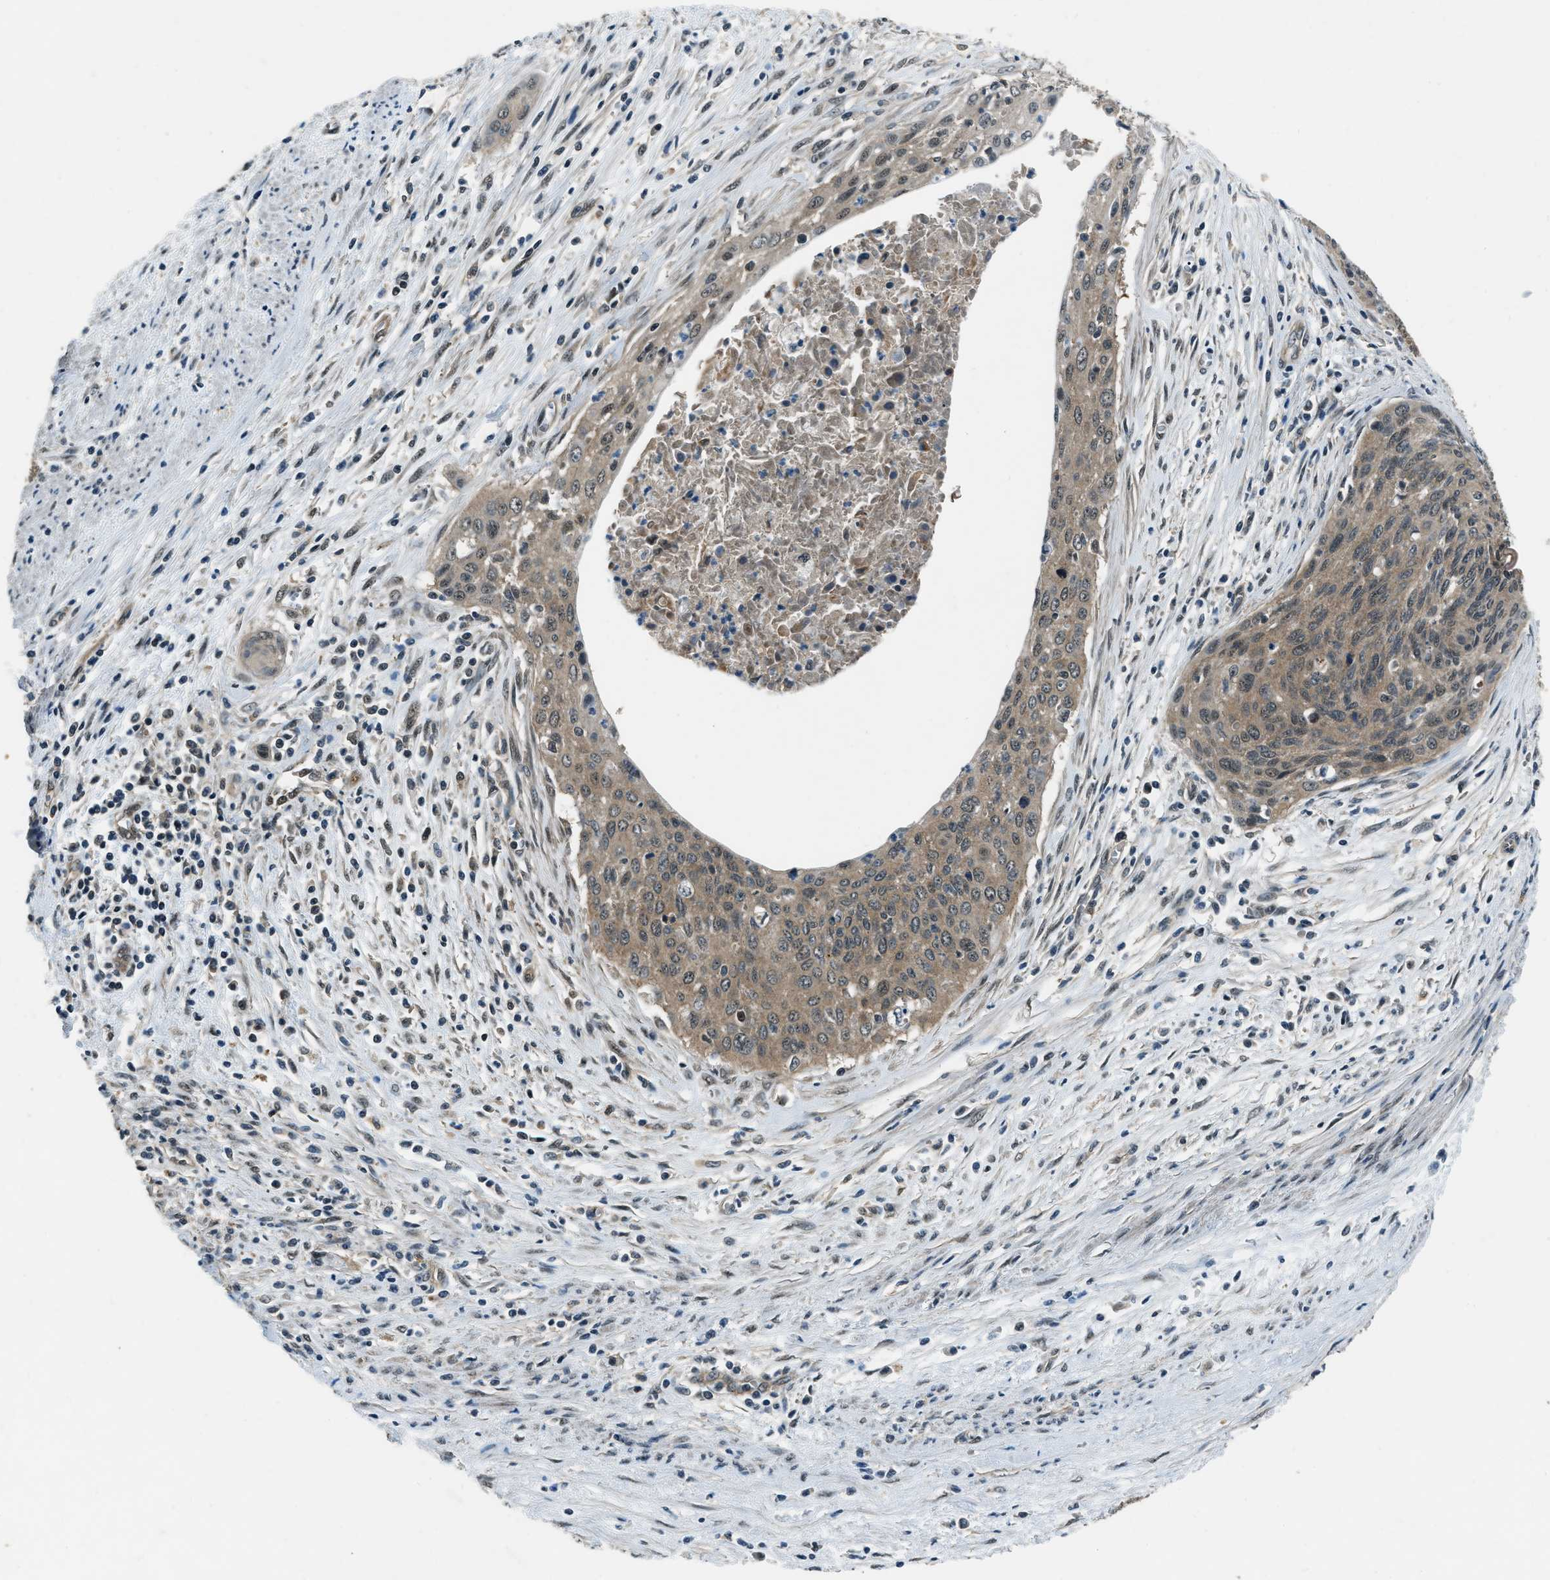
{"staining": {"intensity": "moderate", "quantity": ">75%", "location": "cytoplasmic/membranous"}, "tissue": "cervical cancer", "cell_type": "Tumor cells", "image_type": "cancer", "snomed": [{"axis": "morphology", "description": "Squamous cell carcinoma, NOS"}, {"axis": "topography", "description": "Cervix"}], "caption": "Cervical squamous cell carcinoma stained for a protein exhibits moderate cytoplasmic/membranous positivity in tumor cells.", "gene": "NUDCD3", "patient": {"sex": "female", "age": 55}}